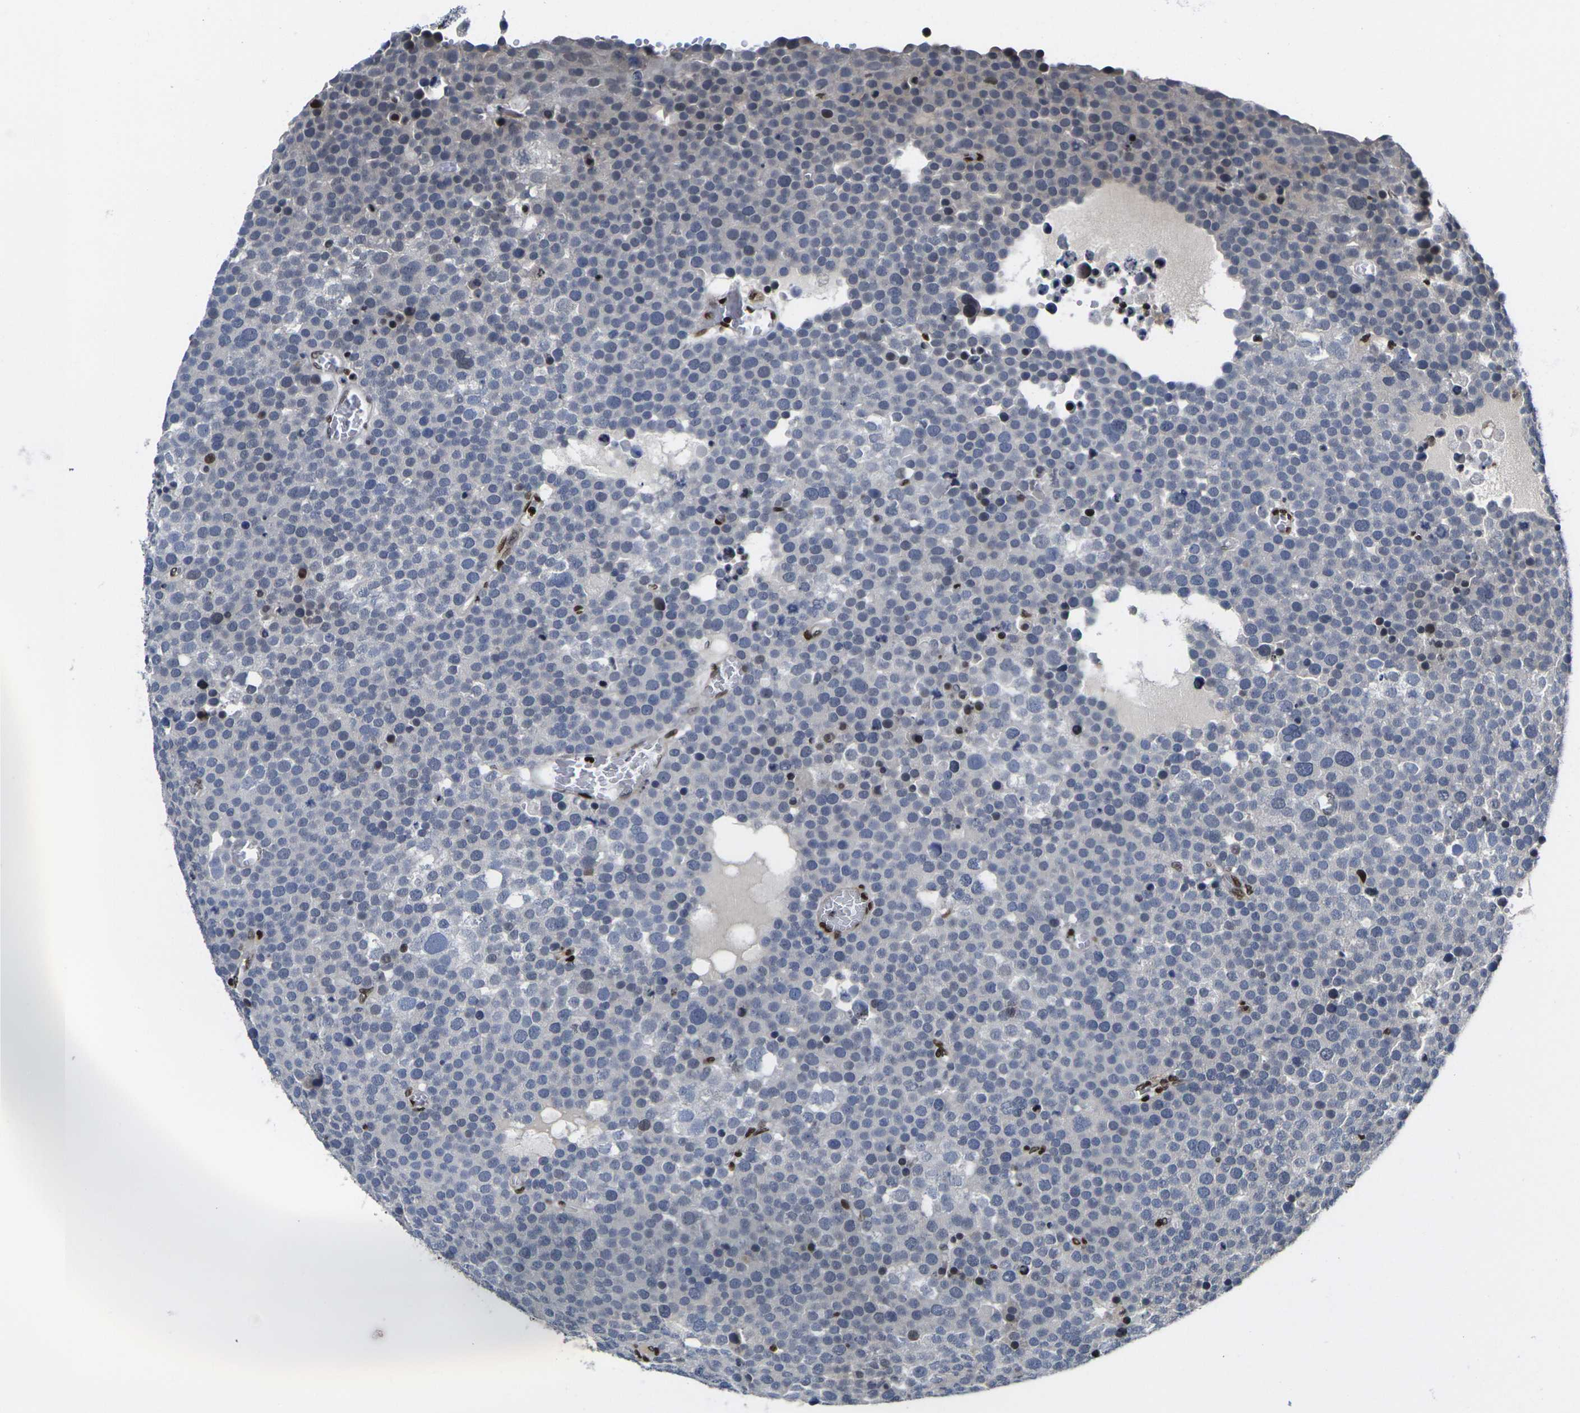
{"staining": {"intensity": "negative", "quantity": "none", "location": "none"}, "tissue": "testis cancer", "cell_type": "Tumor cells", "image_type": "cancer", "snomed": [{"axis": "morphology", "description": "Seminoma, NOS"}, {"axis": "topography", "description": "Testis"}], "caption": "A photomicrograph of testis seminoma stained for a protein exhibits no brown staining in tumor cells.", "gene": "H1-10", "patient": {"sex": "male", "age": 71}}